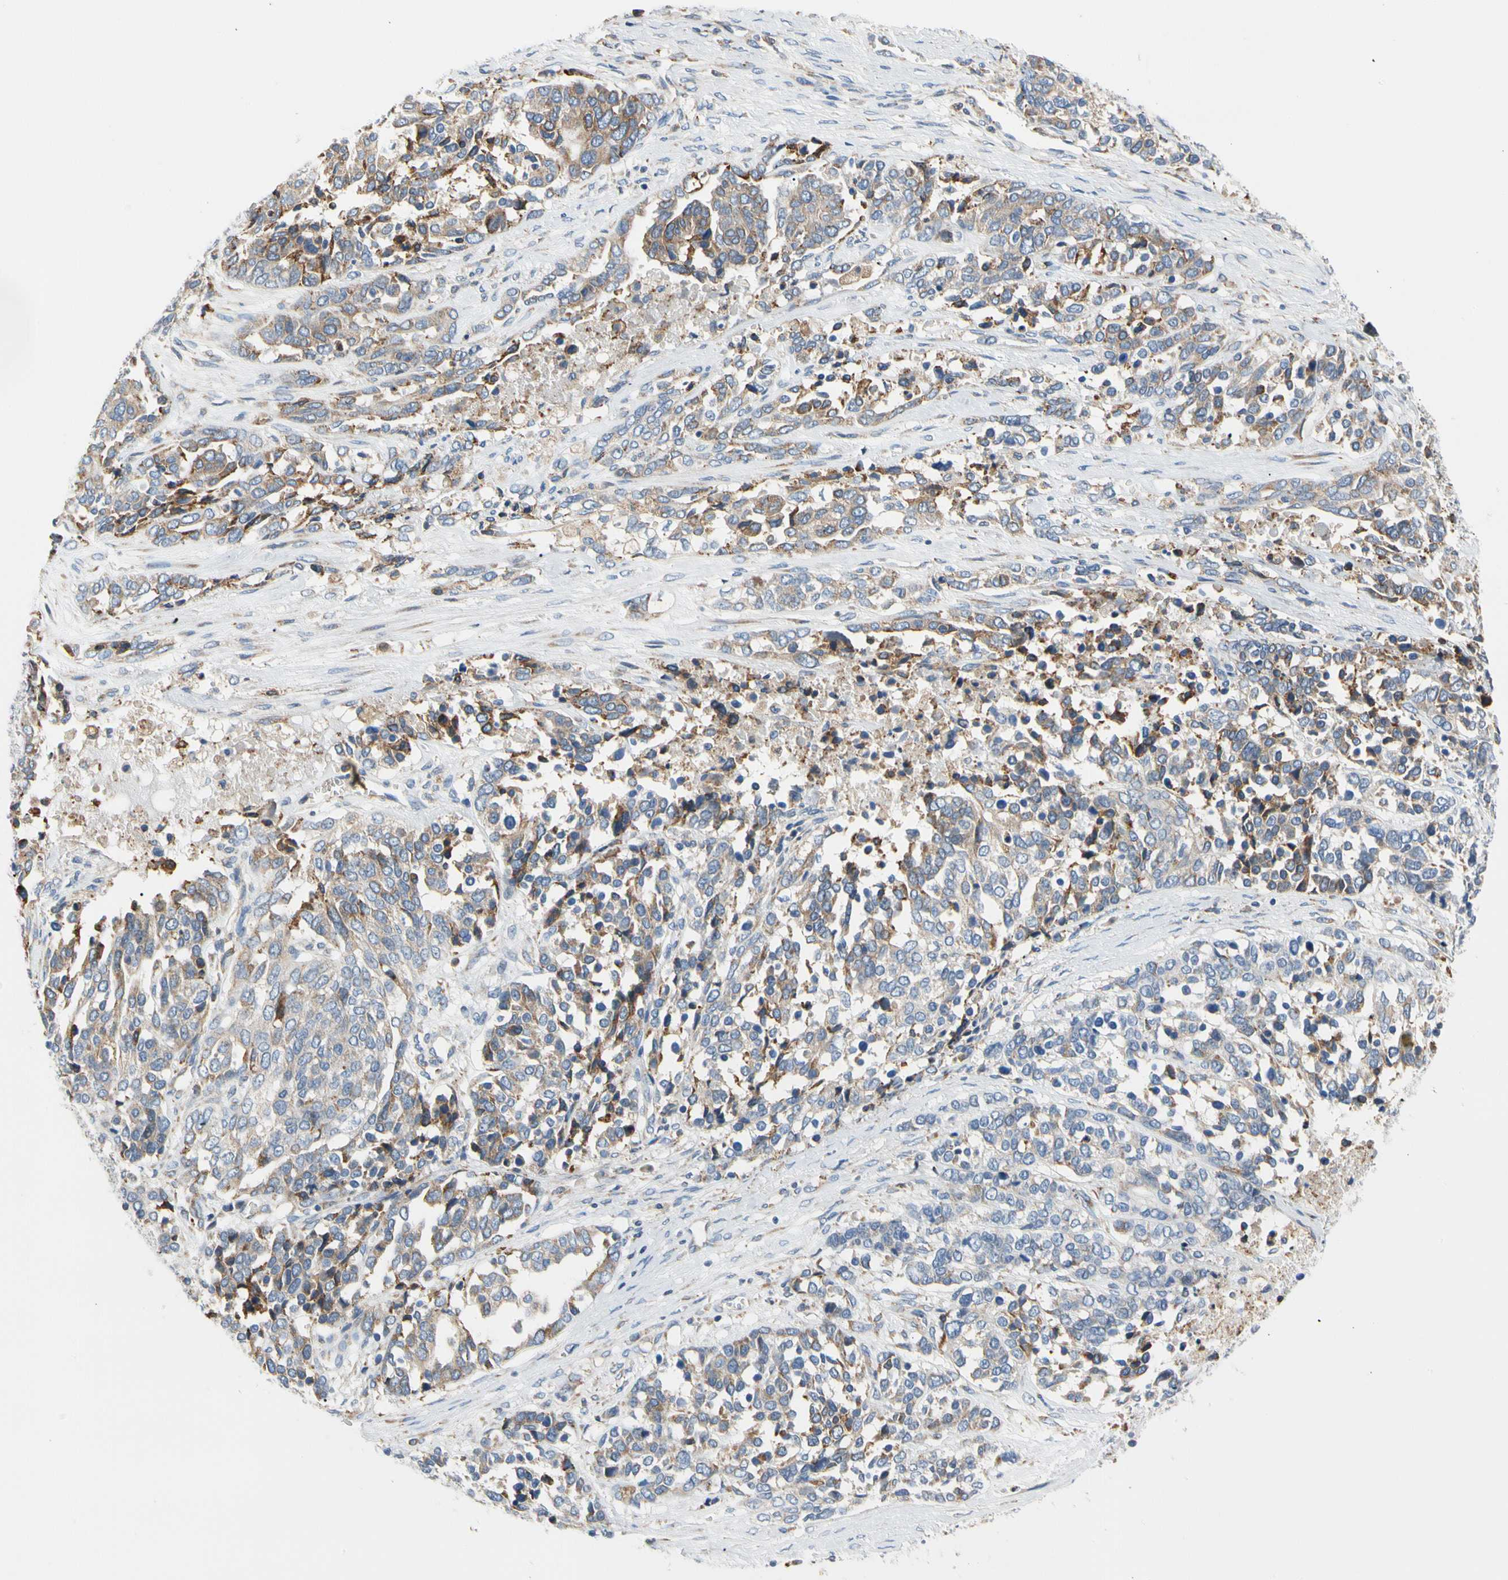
{"staining": {"intensity": "moderate", "quantity": "<25%", "location": "cytoplasmic/membranous"}, "tissue": "ovarian cancer", "cell_type": "Tumor cells", "image_type": "cancer", "snomed": [{"axis": "morphology", "description": "Cystadenocarcinoma, serous, NOS"}, {"axis": "topography", "description": "Ovary"}], "caption": "This histopathology image demonstrates immunohistochemistry staining of ovarian serous cystadenocarcinoma, with low moderate cytoplasmic/membranous expression in approximately <25% of tumor cells.", "gene": "STXBP1", "patient": {"sex": "female", "age": 44}}